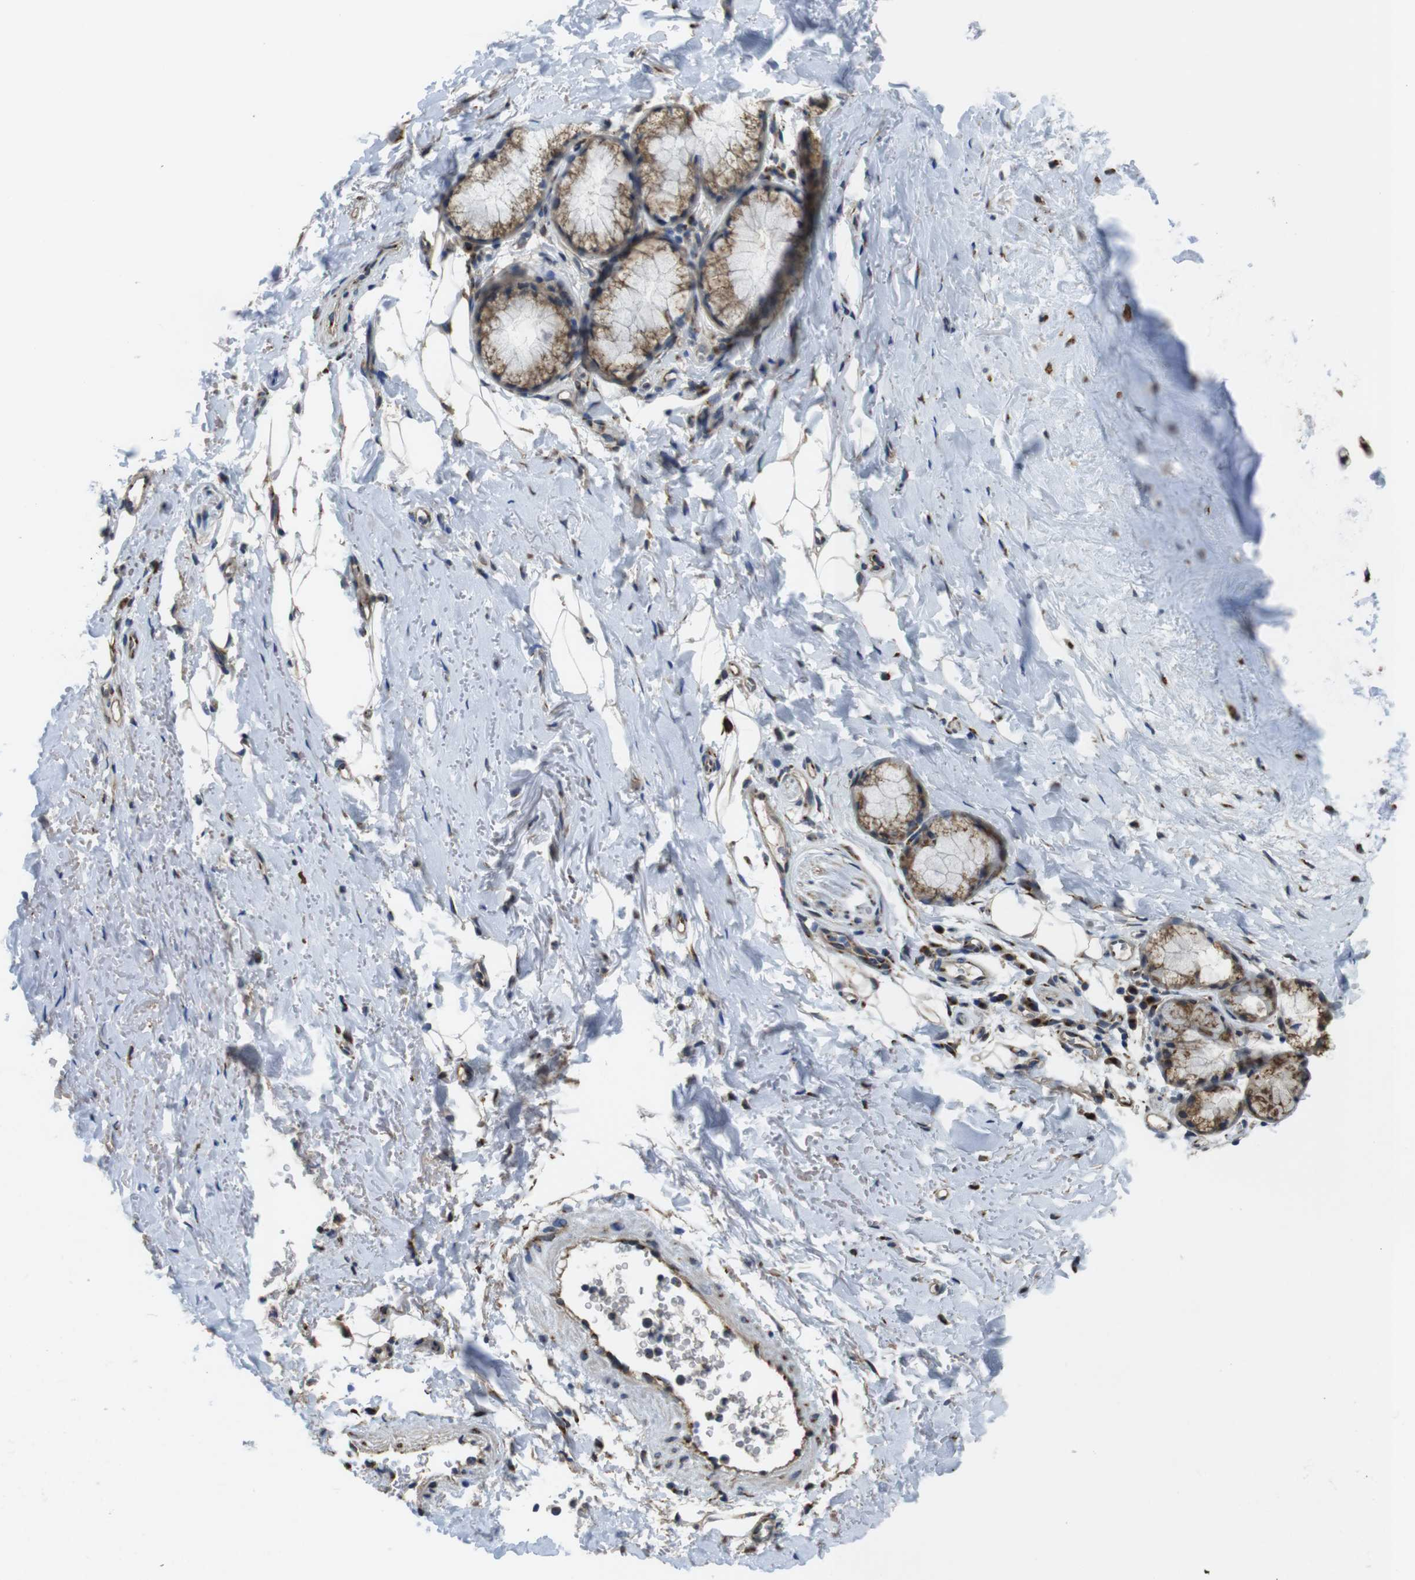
{"staining": {"intensity": "weak", "quantity": "25%-75%", "location": "cytoplasmic/membranous"}, "tissue": "adipose tissue", "cell_type": "Adipocytes", "image_type": "normal", "snomed": [{"axis": "morphology", "description": "Normal tissue, NOS"}, {"axis": "topography", "description": "Cartilage tissue"}, {"axis": "topography", "description": "Bronchus"}], "caption": "Immunohistochemistry (IHC) (DAB (3,3'-diaminobenzidine)) staining of unremarkable human adipose tissue demonstrates weak cytoplasmic/membranous protein staining in about 25%-75% of adipocytes.", "gene": "RAB6A", "patient": {"sex": "female", "age": 73}}